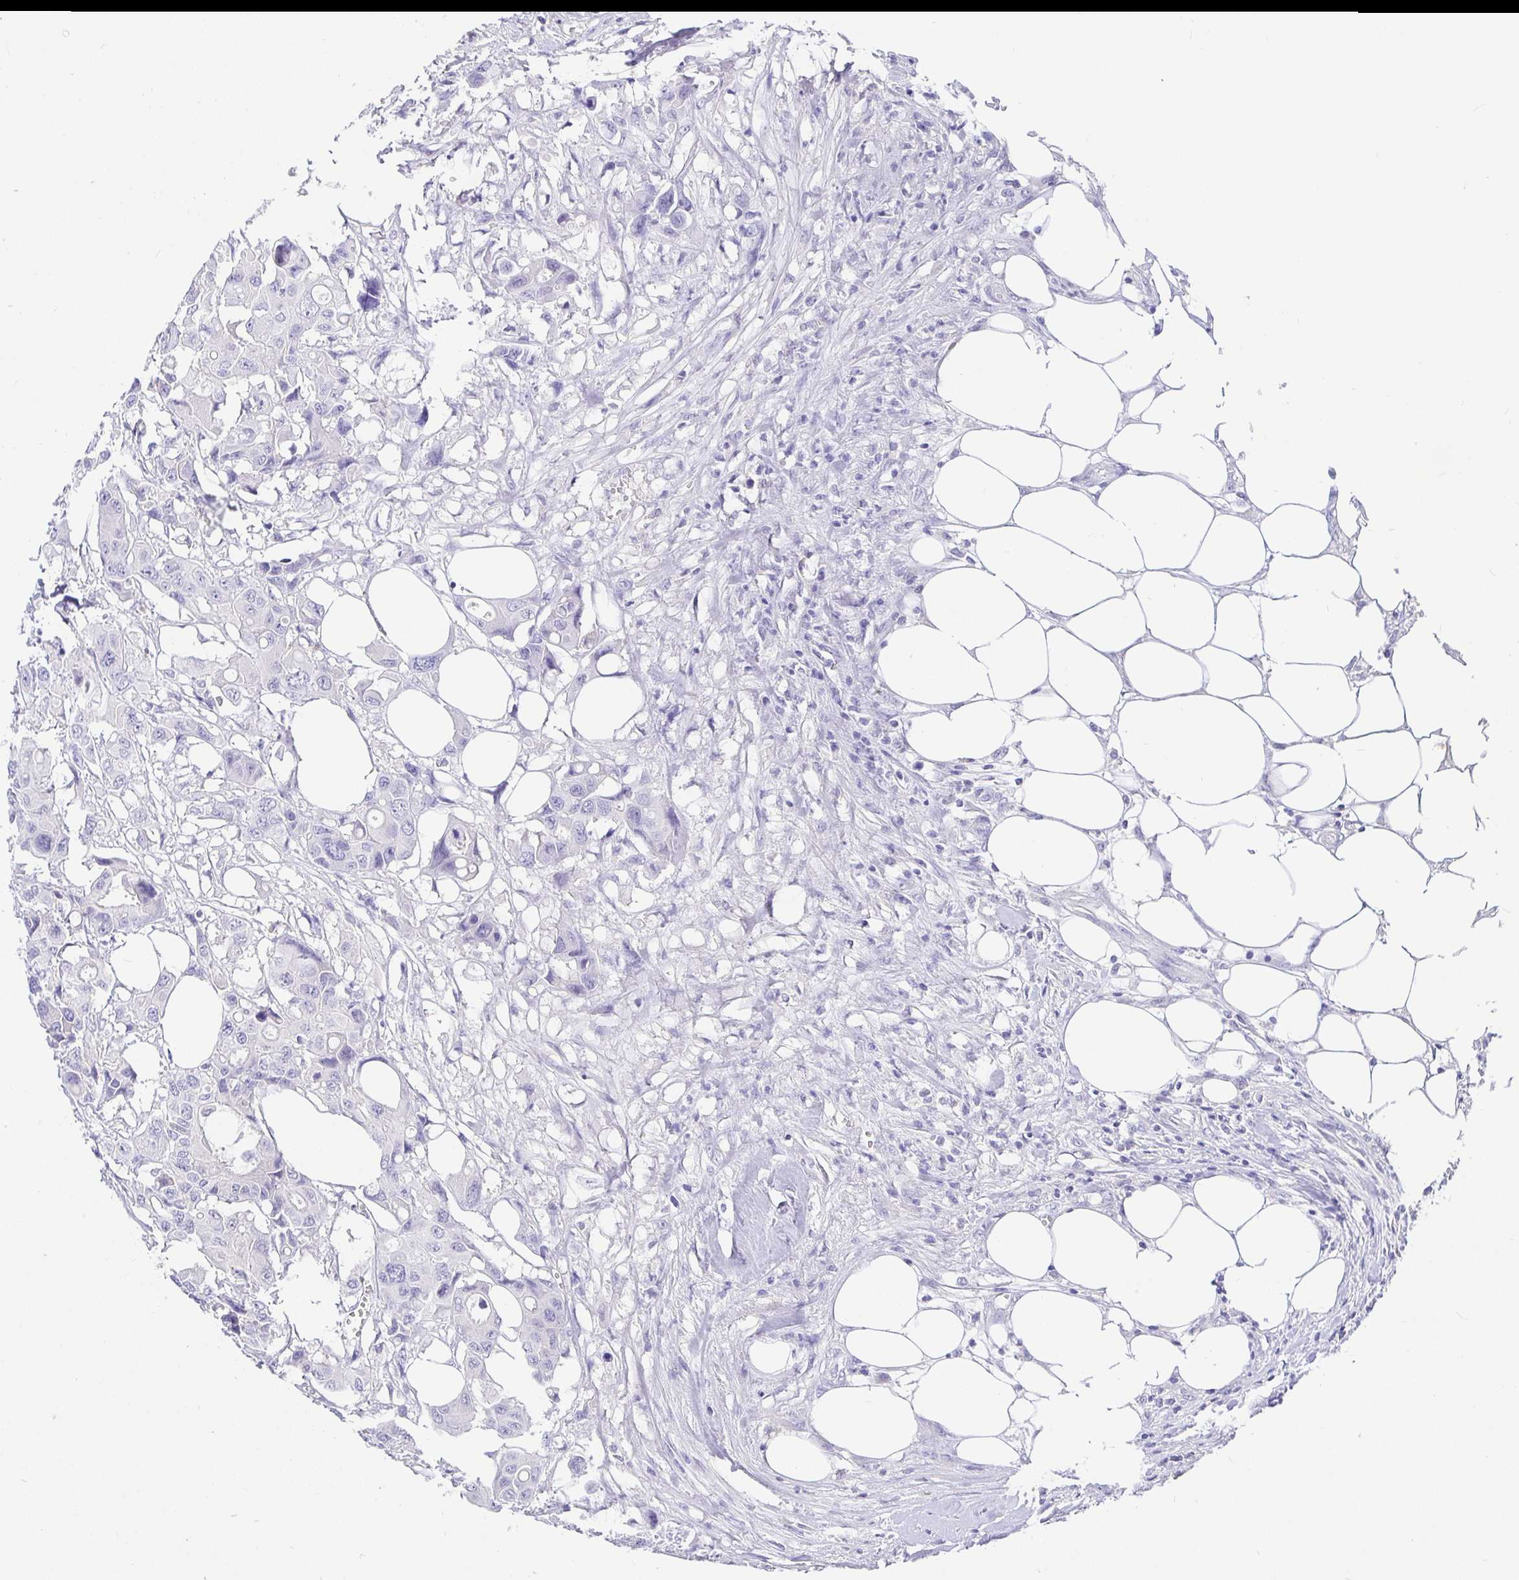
{"staining": {"intensity": "negative", "quantity": "none", "location": "none"}, "tissue": "colorectal cancer", "cell_type": "Tumor cells", "image_type": "cancer", "snomed": [{"axis": "morphology", "description": "Adenocarcinoma, NOS"}, {"axis": "topography", "description": "Colon"}], "caption": "Immunohistochemistry (IHC) of human colorectal cancer exhibits no positivity in tumor cells.", "gene": "TPTE", "patient": {"sex": "male", "age": 77}}